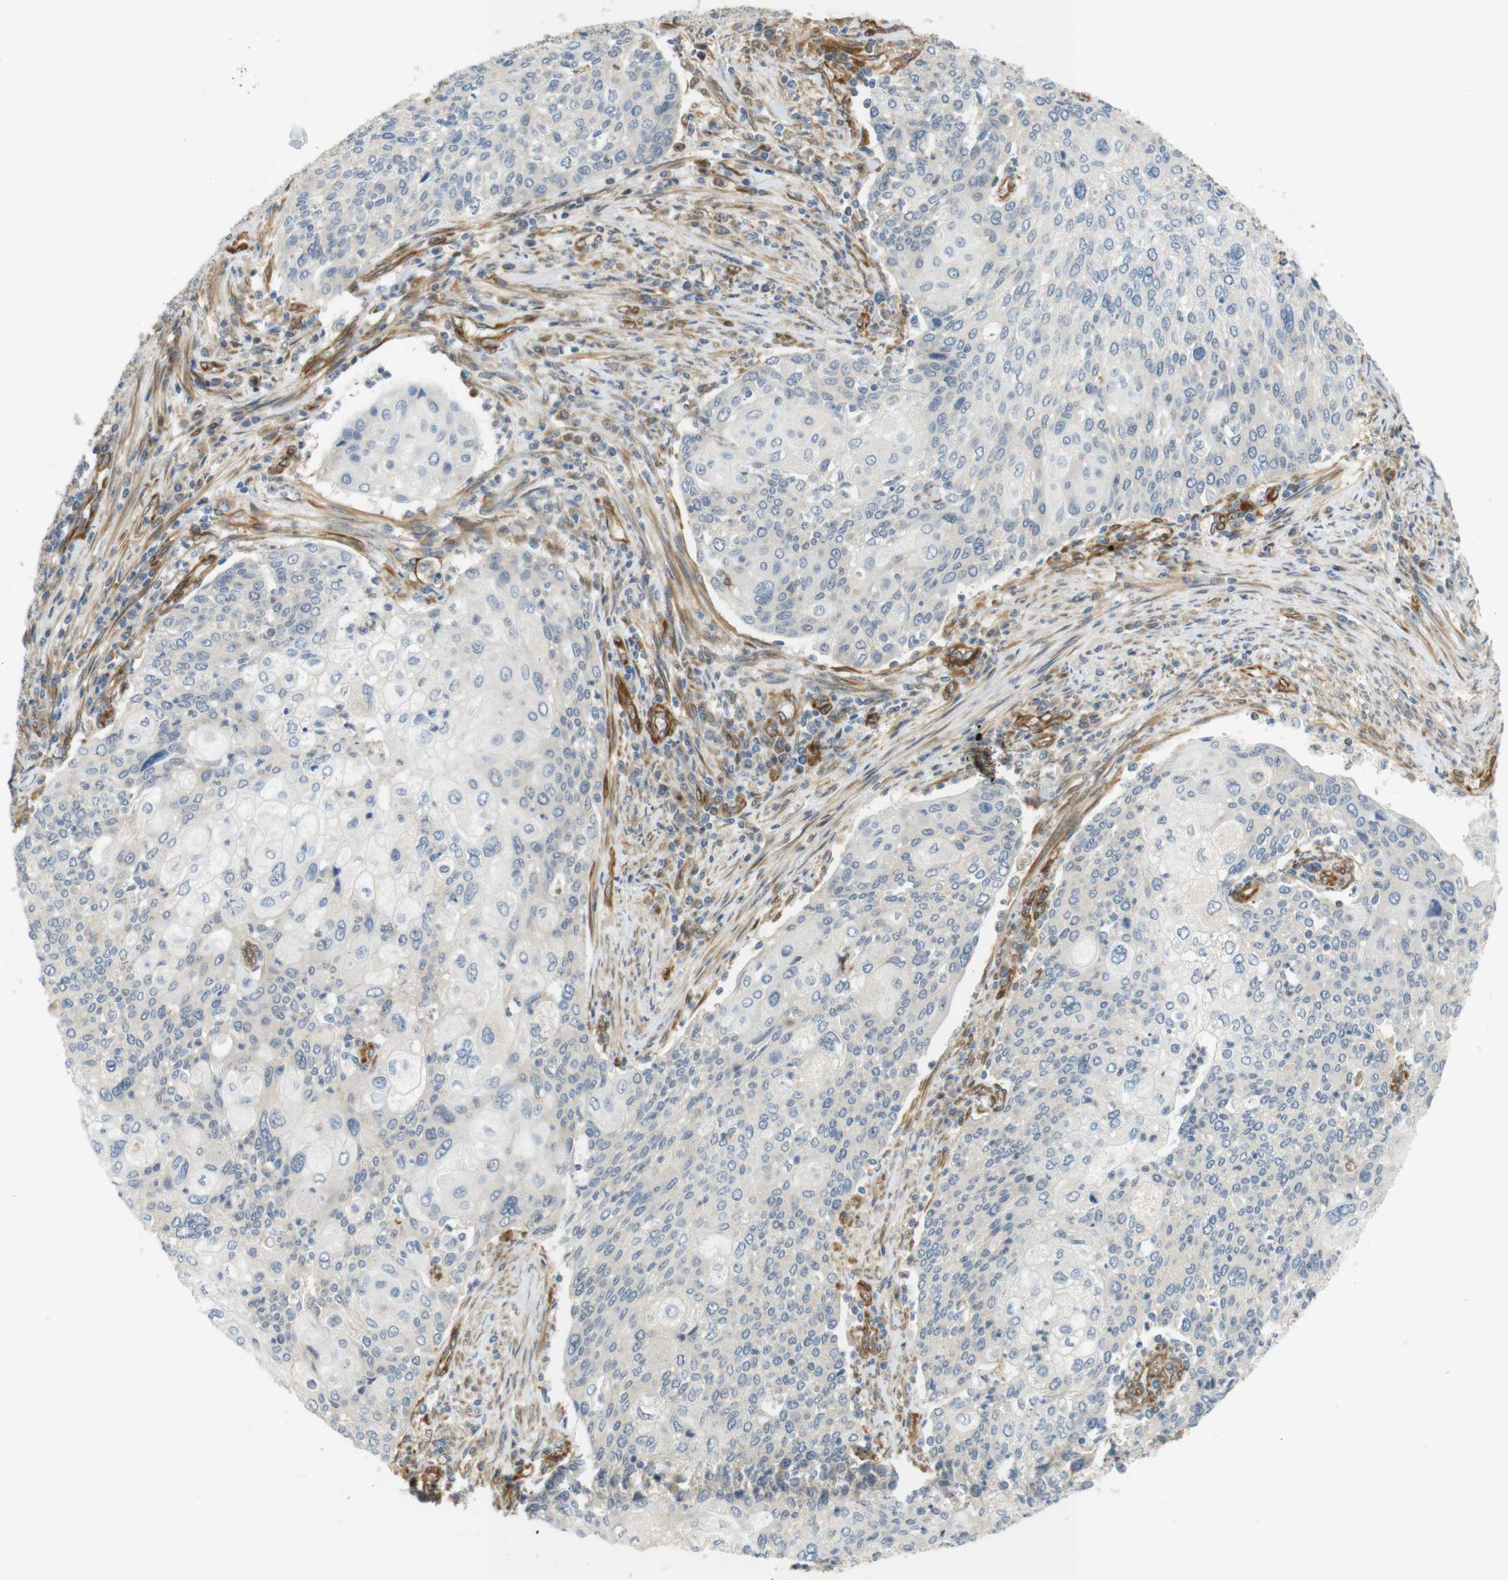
{"staining": {"intensity": "negative", "quantity": "none", "location": "none"}, "tissue": "cervical cancer", "cell_type": "Tumor cells", "image_type": "cancer", "snomed": [{"axis": "morphology", "description": "Squamous cell carcinoma, NOS"}, {"axis": "topography", "description": "Cervix"}], "caption": "Histopathology image shows no significant protein staining in tumor cells of cervical cancer (squamous cell carcinoma).", "gene": "CYTH3", "patient": {"sex": "female", "age": 40}}